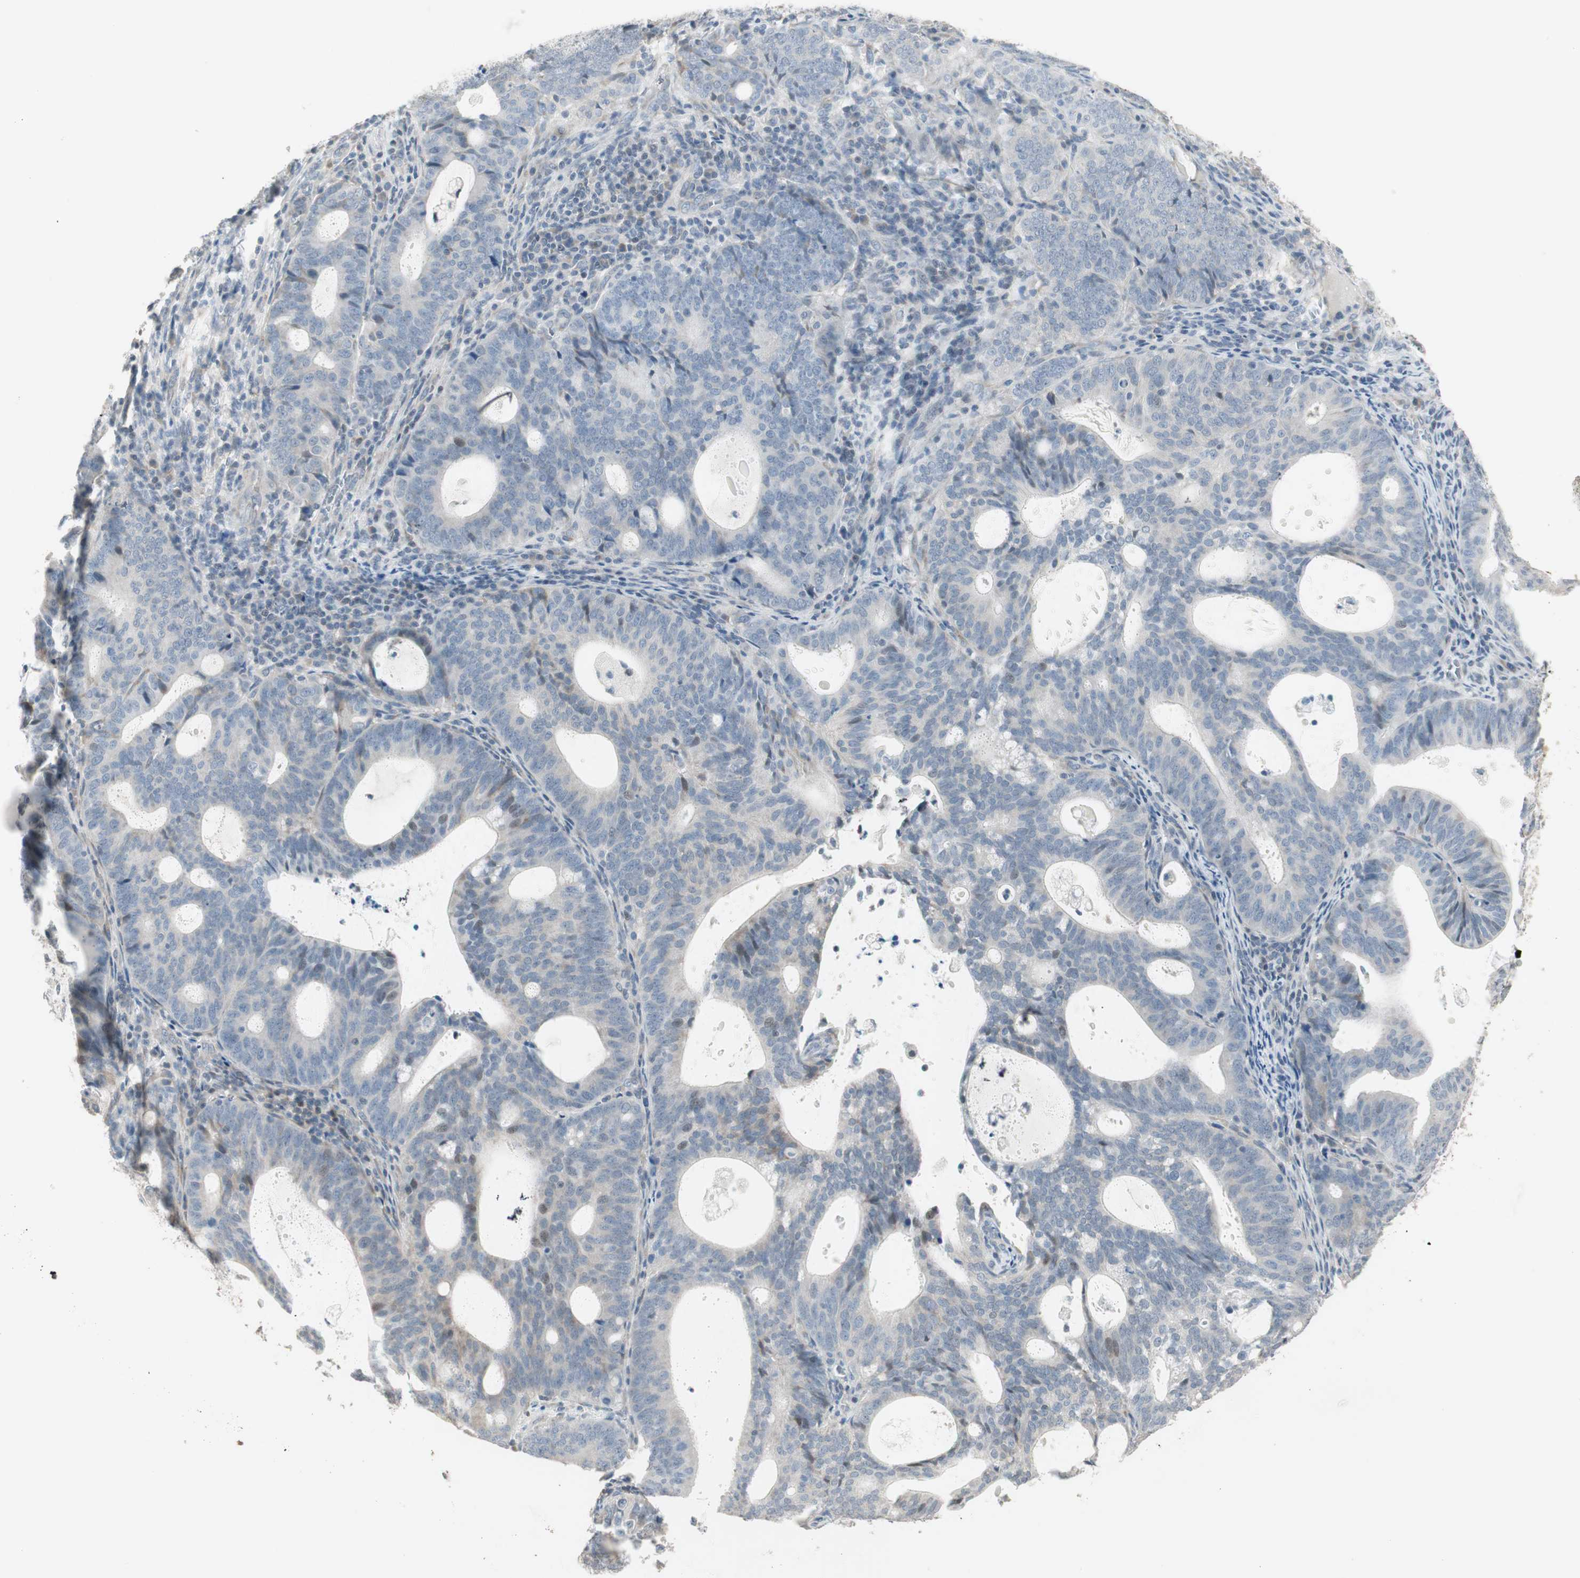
{"staining": {"intensity": "moderate", "quantity": "<25%", "location": "nuclear"}, "tissue": "endometrial cancer", "cell_type": "Tumor cells", "image_type": "cancer", "snomed": [{"axis": "morphology", "description": "Adenocarcinoma, NOS"}, {"axis": "topography", "description": "Uterus"}], "caption": "Approximately <25% of tumor cells in adenocarcinoma (endometrial) reveal moderate nuclear protein staining as visualized by brown immunohistochemical staining.", "gene": "PDZK1", "patient": {"sex": "female", "age": 83}}